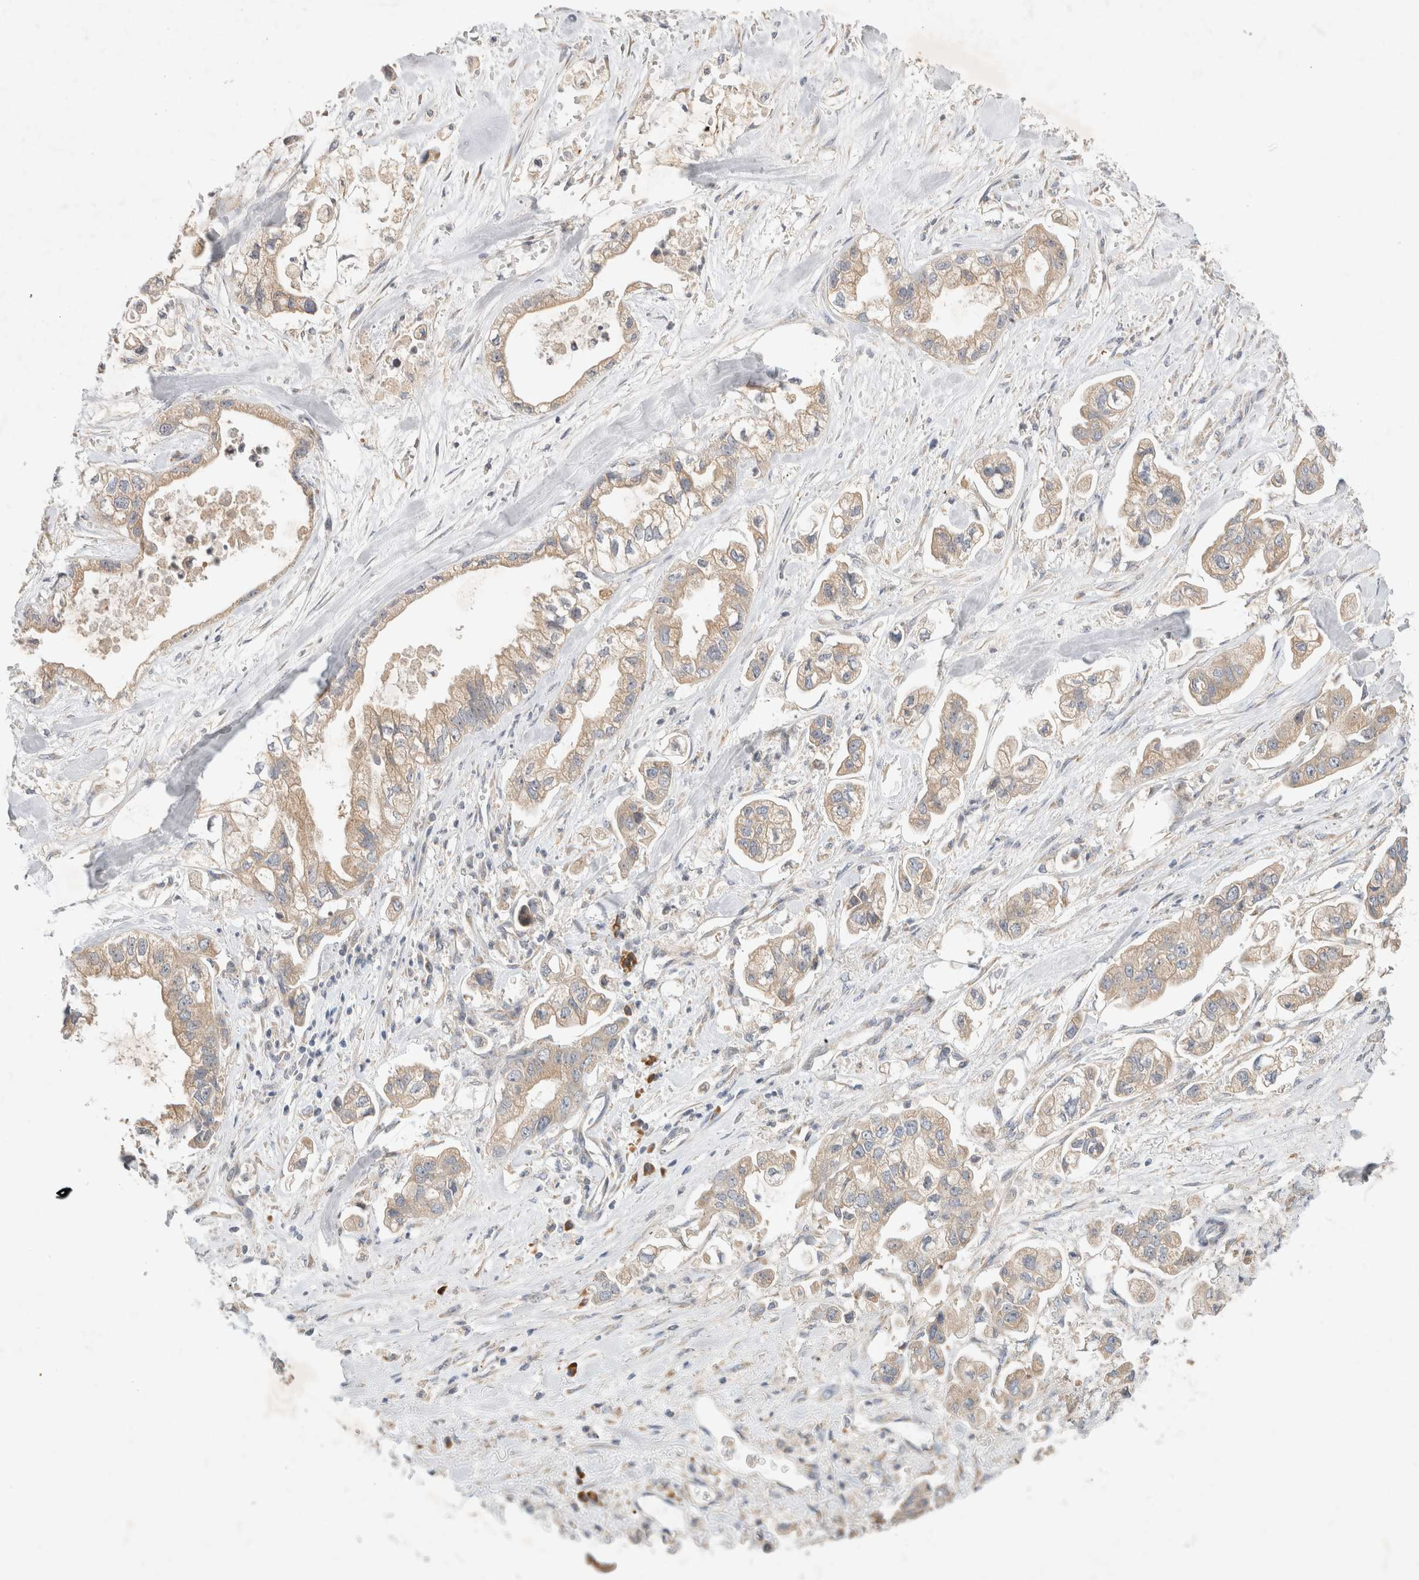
{"staining": {"intensity": "weak", "quantity": "25%-75%", "location": "cytoplasmic/membranous"}, "tissue": "stomach cancer", "cell_type": "Tumor cells", "image_type": "cancer", "snomed": [{"axis": "morphology", "description": "Normal tissue, NOS"}, {"axis": "morphology", "description": "Adenocarcinoma, NOS"}, {"axis": "topography", "description": "Stomach"}], "caption": "Adenocarcinoma (stomach) stained with immunohistochemistry demonstrates weak cytoplasmic/membranous staining in about 25%-75% of tumor cells.", "gene": "NEDD4L", "patient": {"sex": "male", "age": 62}}